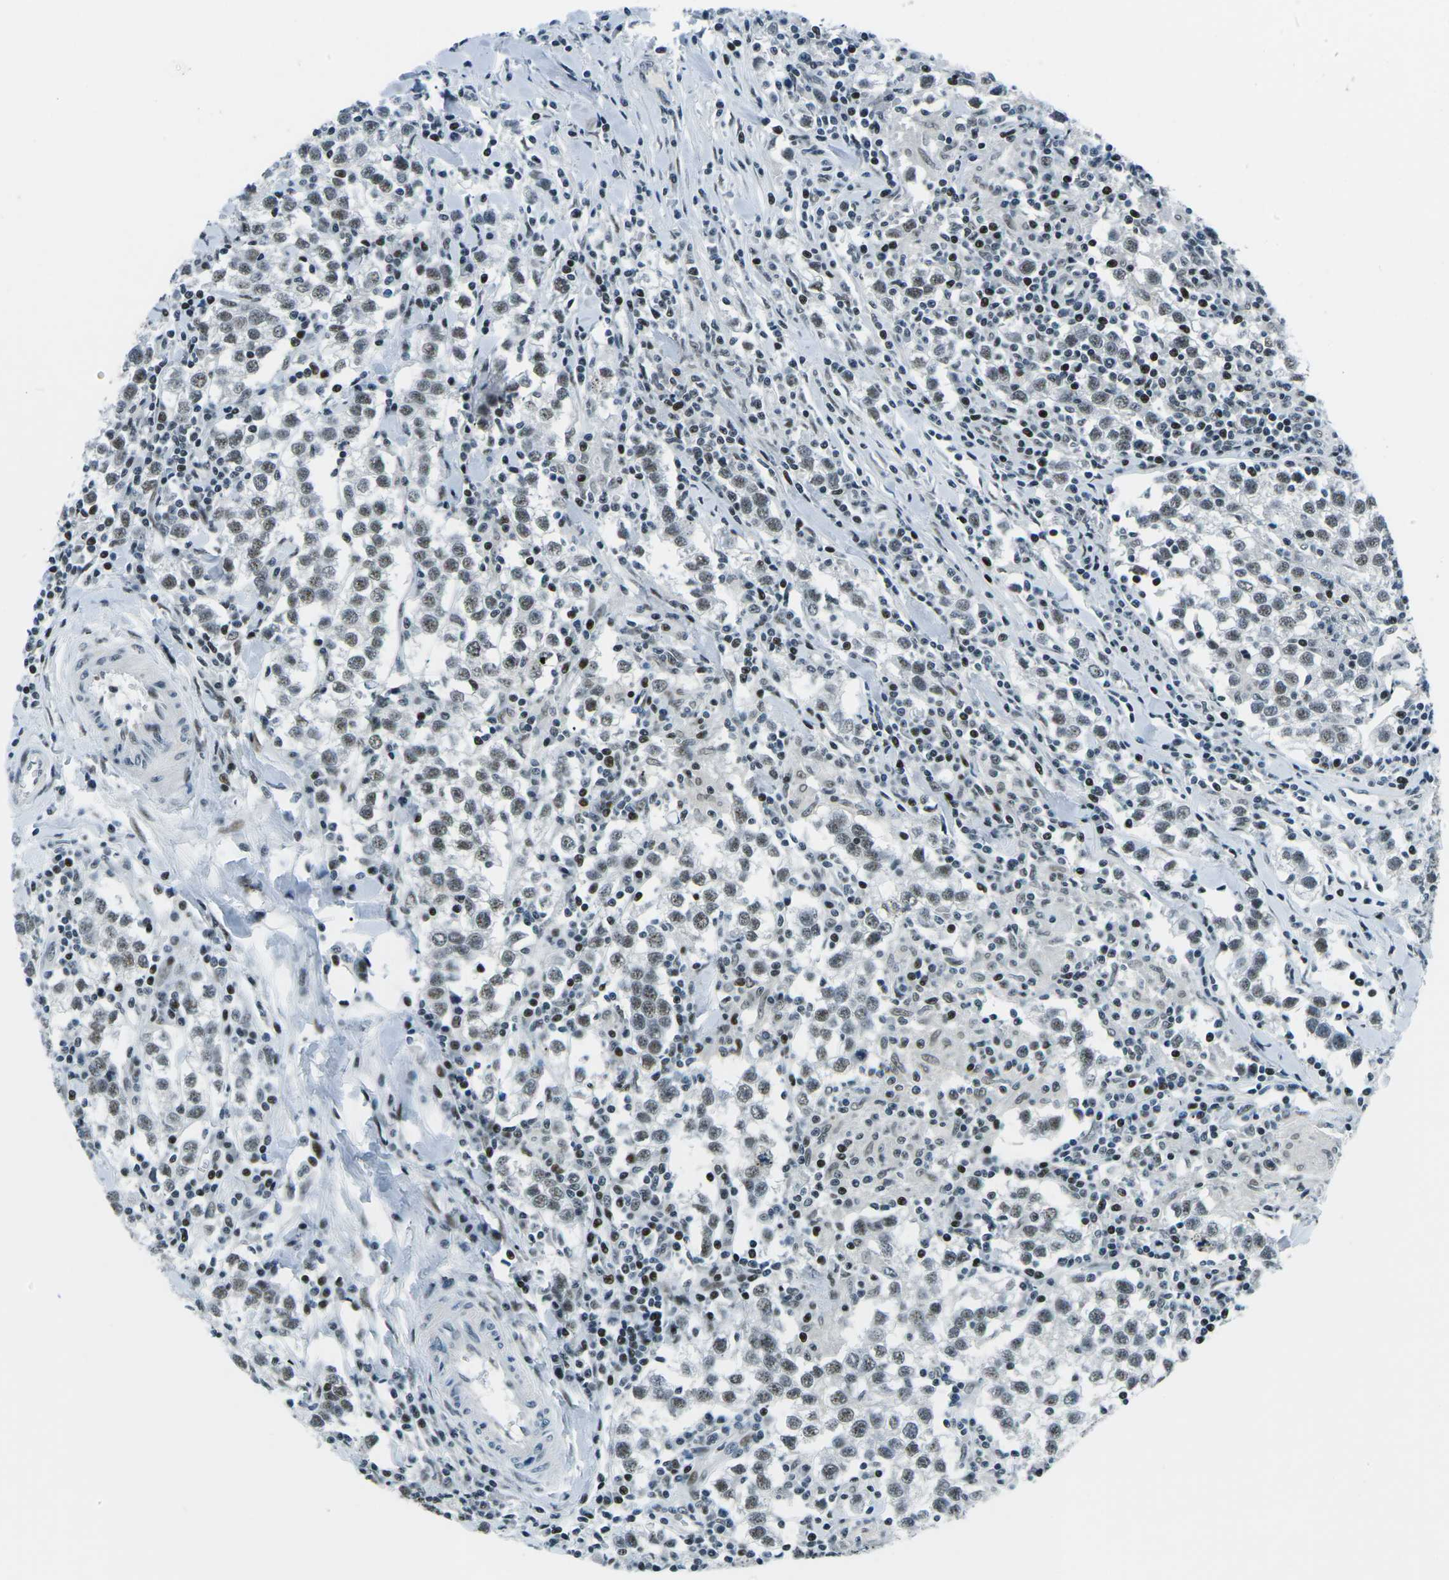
{"staining": {"intensity": "weak", "quantity": ">75%", "location": "nuclear"}, "tissue": "testis cancer", "cell_type": "Tumor cells", "image_type": "cancer", "snomed": [{"axis": "morphology", "description": "Seminoma, NOS"}, {"axis": "morphology", "description": "Carcinoma, Embryonal, NOS"}, {"axis": "topography", "description": "Testis"}], "caption": "Human testis cancer (seminoma) stained for a protein (brown) shows weak nuclear positive expression in approximately >75% of tumor cells.", "gene": "RBL2", "patient": {"sex": "male", "age": 36}}